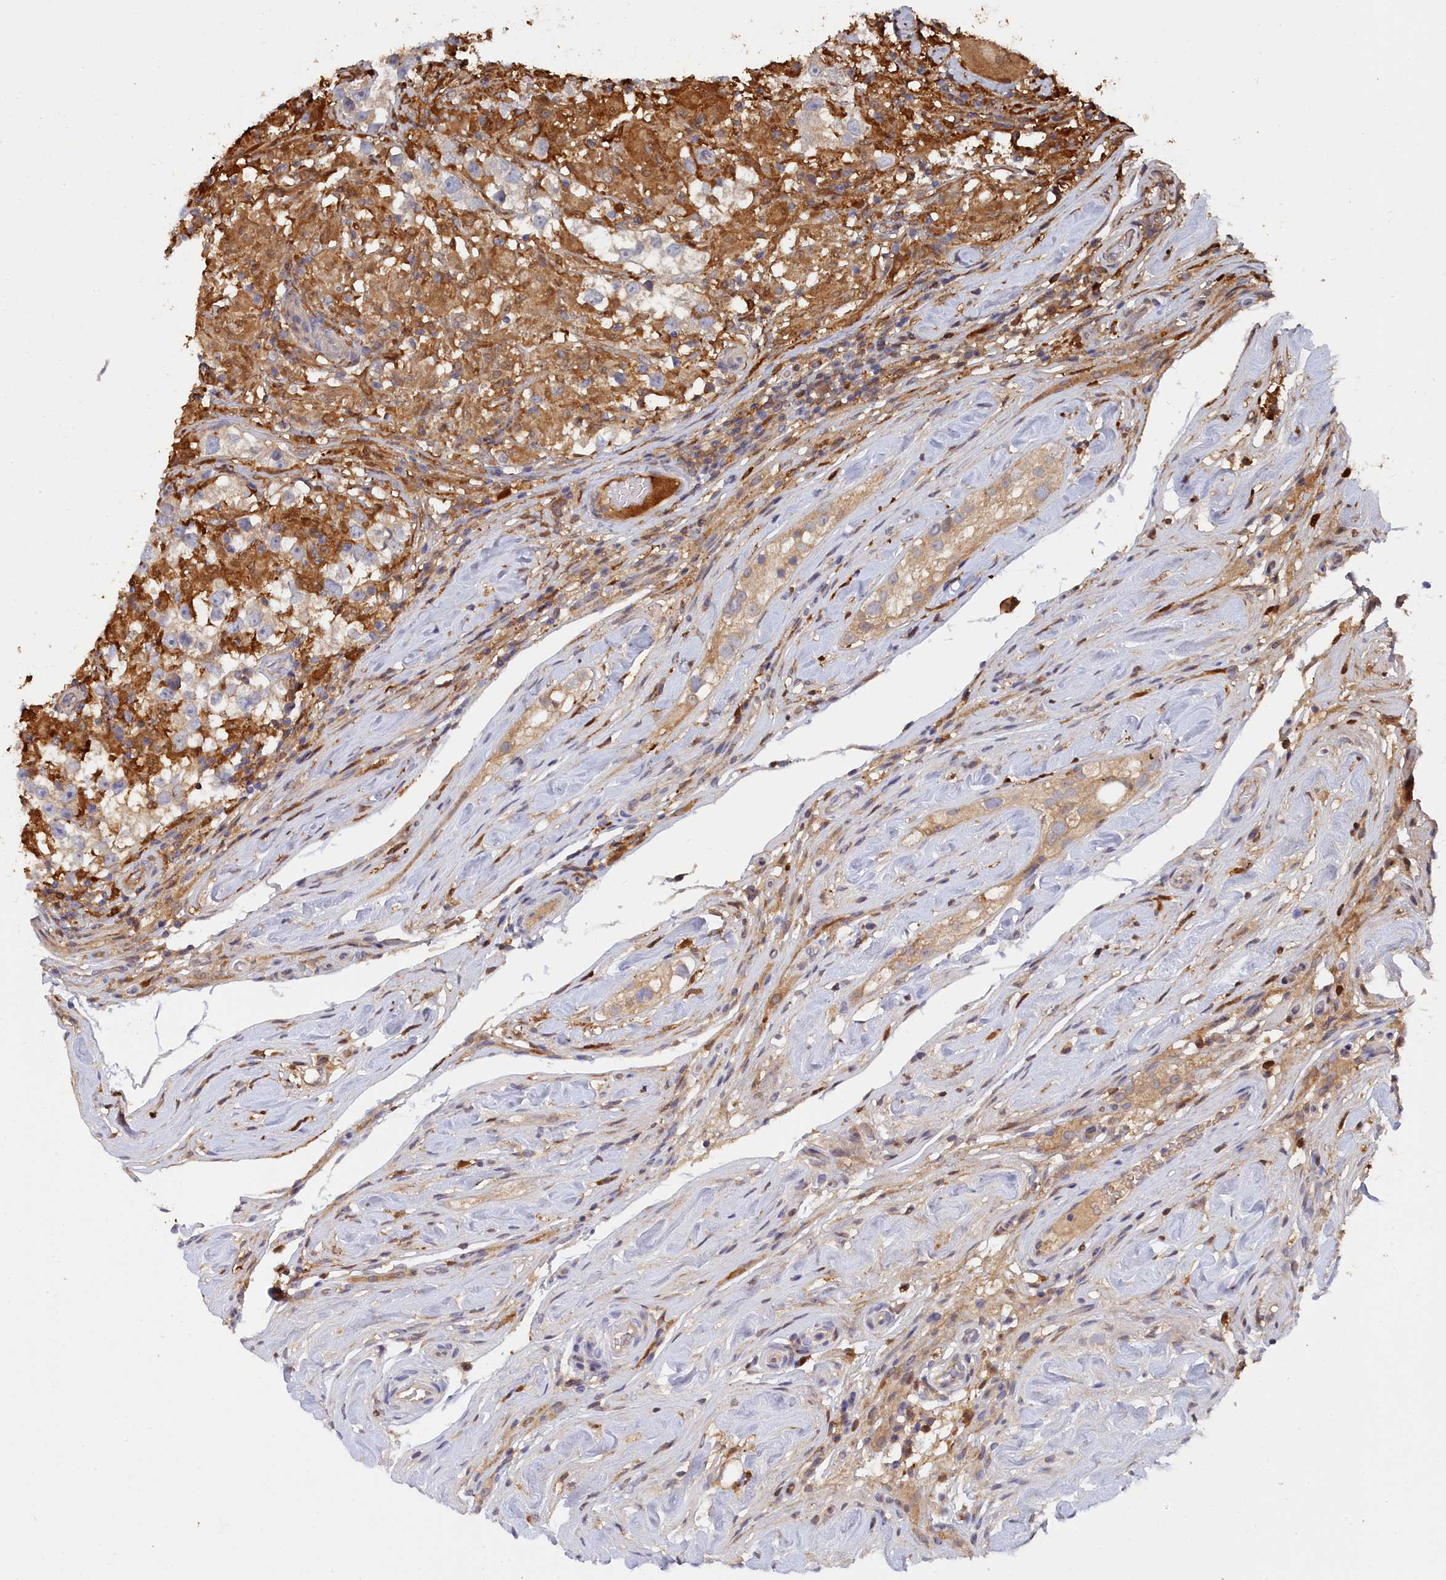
{"staining": {"intensity": "negative", "quantity": "none", "location": "none"}, "tissue": "testis cancer", "cell_type": "Tumor cells", "image_type": "cancer", "snomed": [{"axis": "morphology", "description": "Seminoma, NOS"}, {"axis": "topography", "description": "Testis"}], "caption": "DAB (3,3'-diaminobenzidine) immunohistochemical staining of human testis cancer (seminoma) shows no significant expression in tumor cells.", "gene": "SPATA5L1", "patient": {"sex": "male", "age": 46}}